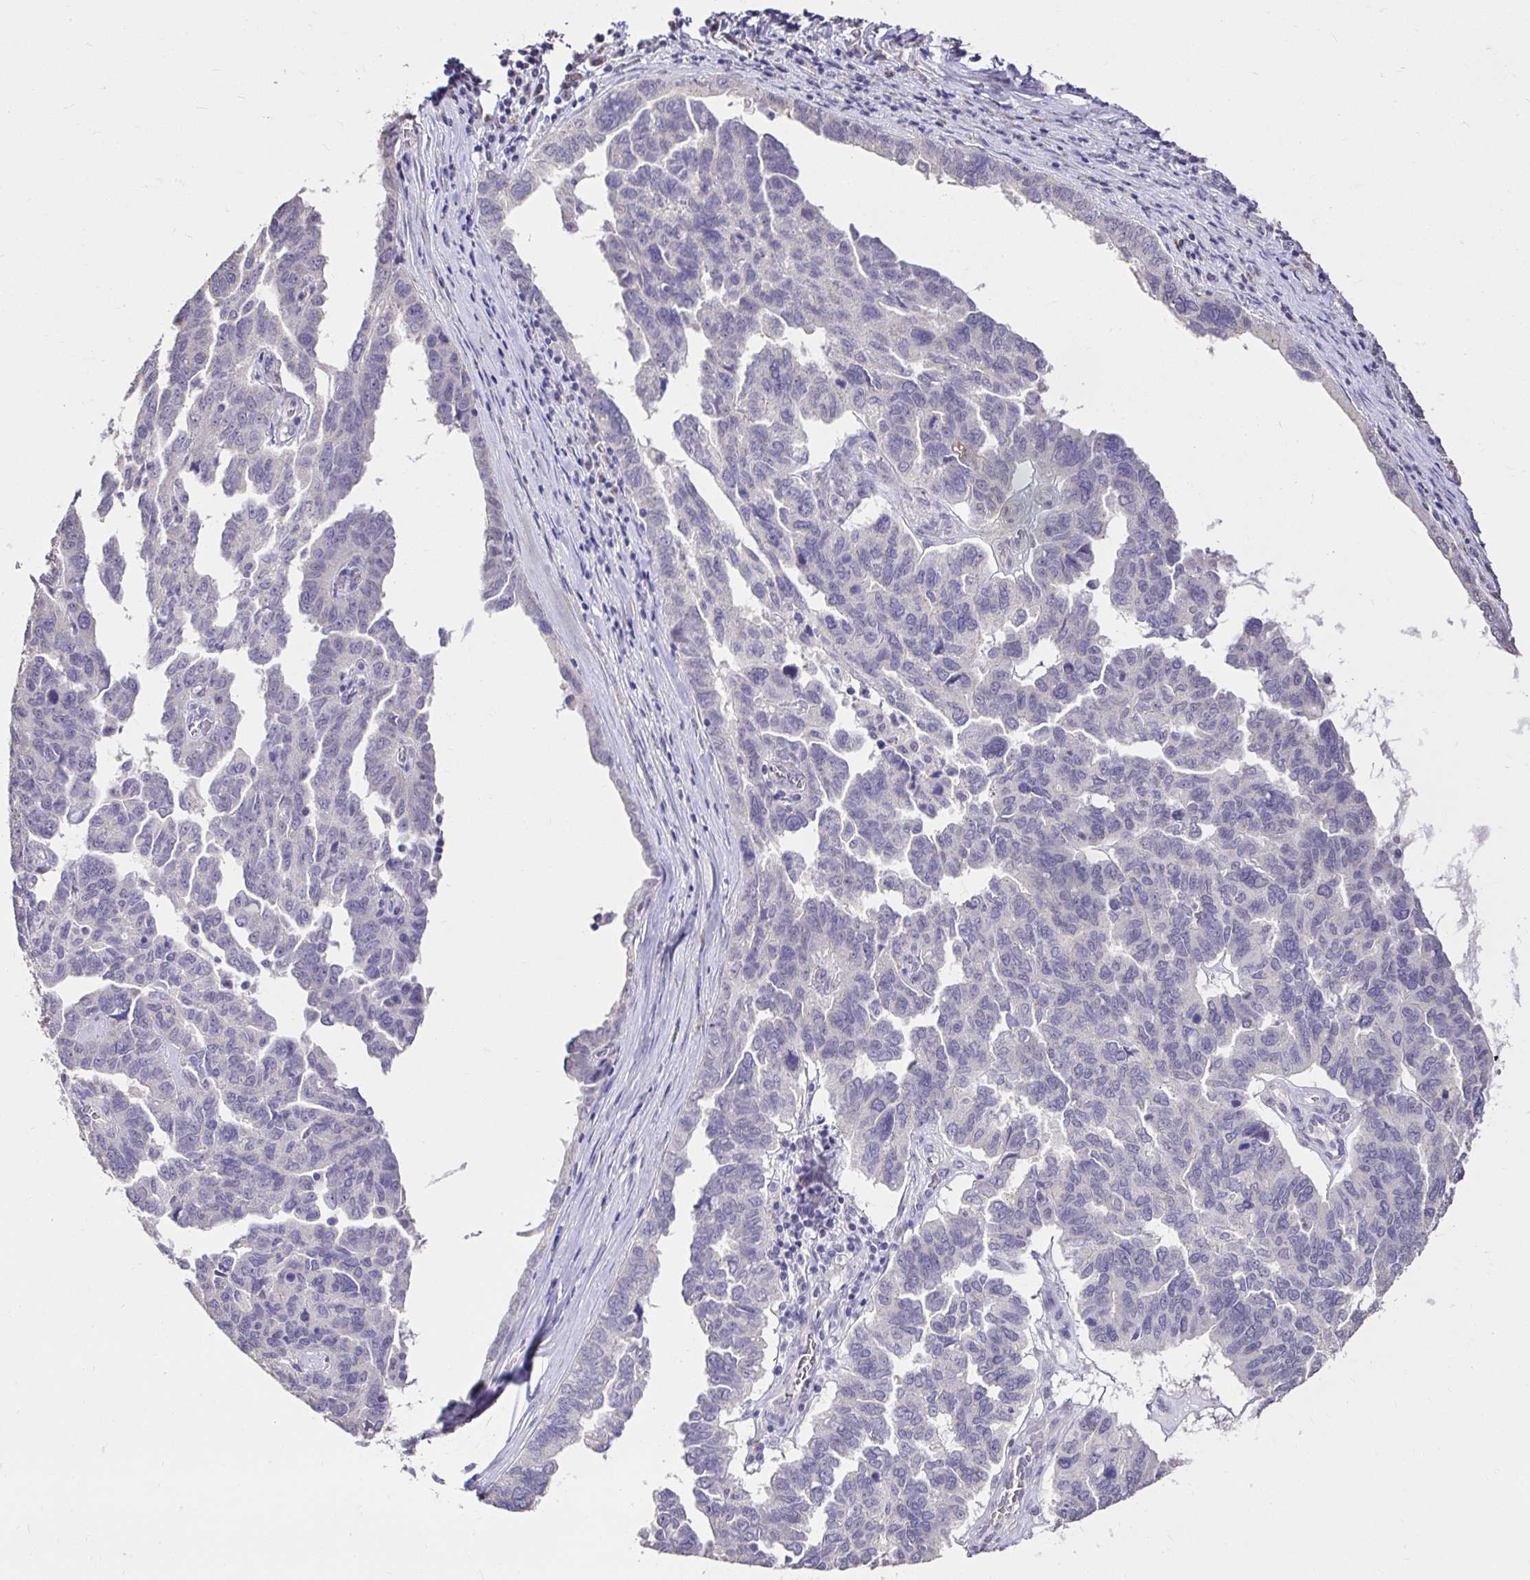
{"staining": {"intensity": "negative", "quantity": "none", "location": "none"}, "tissue": "ovarian cancer", "cell_type": "Tumor cells", "image_type": "cancer", "snomed": [{"axis": "morphology", "description": "Cystadenocarcinoma, serous, NOS"}, {"axis": "topography", "description": "Ovary"}], "caption": "Serous cystadenocarcinoma (ovarian) stained for a protein using IHC exhibits no positivity tumor cells.", "gene": "KIAA1210", "patient": {"sex": "female", "age": 64}}